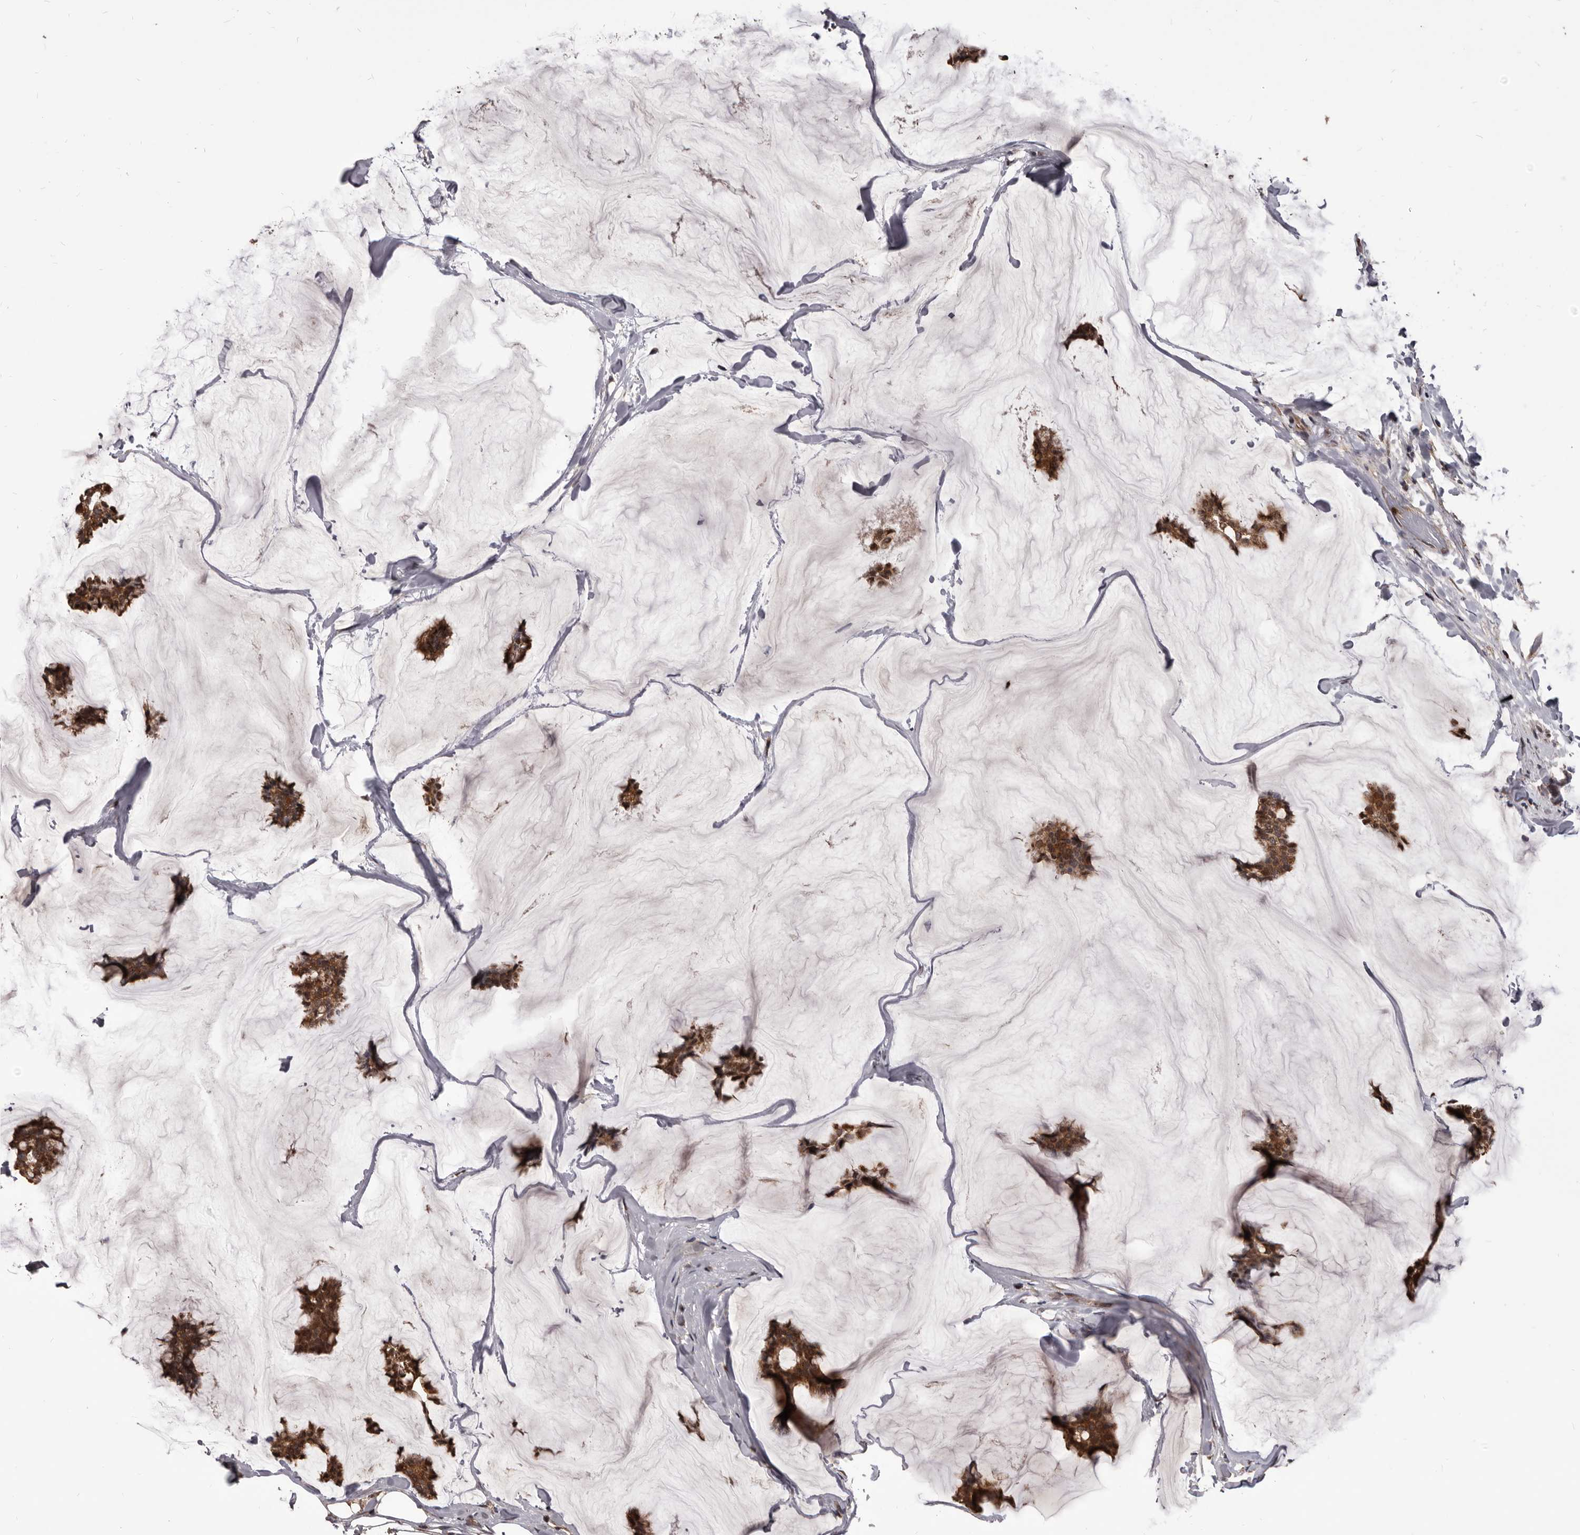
{"staining": {"intensity": "moderate", "quantity": ">75%", "location": "cytoplasmic/membranous"}, "tissue": "breast cancer", "cell_type": "Tumor cells", "image_type": "cancer", "snomed": [{"axis": "morphology", "description": "Duct carcinoma"}, {"axis": "topography", "description": "Breast"}], "caption": "High-power microscopy captured an immunohistochemistry (IHC) image of breast cancer, revealing moderate cytoplasmic/membranous staining in approximately >75% of tumor cells.", "gene": "MAP3K14", "patient": {"sex": "female", "age": 93}}